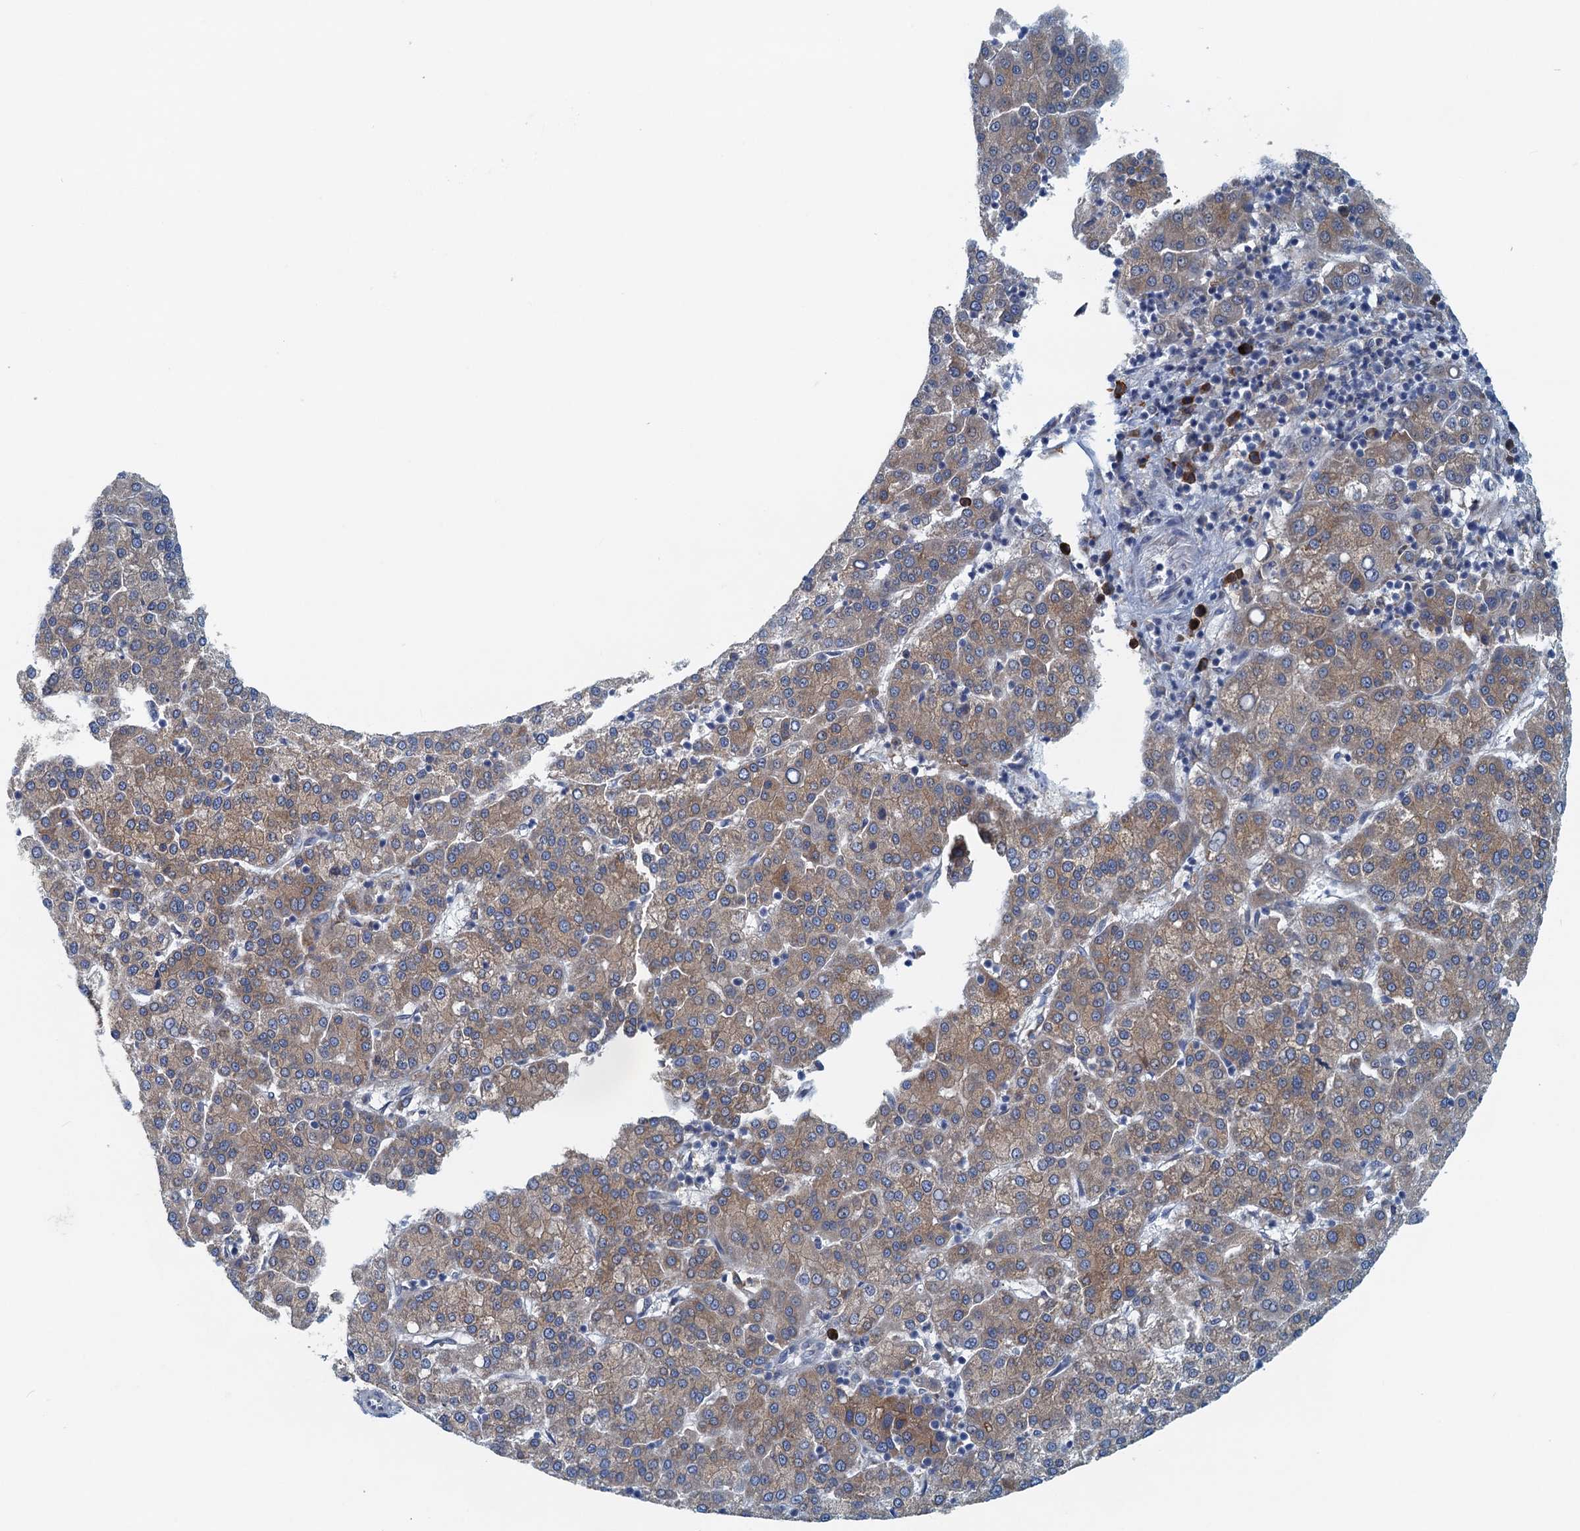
{"staining": {"intensity": "moderate", "quantity": ">75%", "location": "cytoplasmic/membranous"}, "tissue": "liver cancer", "cell_type": "Tumor cells", "image_type": "cancer", "snomed": [{"axis": "morphology", "description": "Carcinoma, Hepatocellular, NOS"}, {"axis": "topography", "description": "Liver"}], "caption": "A brown stain labels moderate cytoplasmic/membranous expression of a protein in liver cancer (hepatocellular carcinoma) tumor cells. (DAB (3,3'-diaminobenzidine) = brown stain, brightfield microscopy at high magnification).", "gene": "MYDGF", "patient": {"sex": "female", "age": 58}}